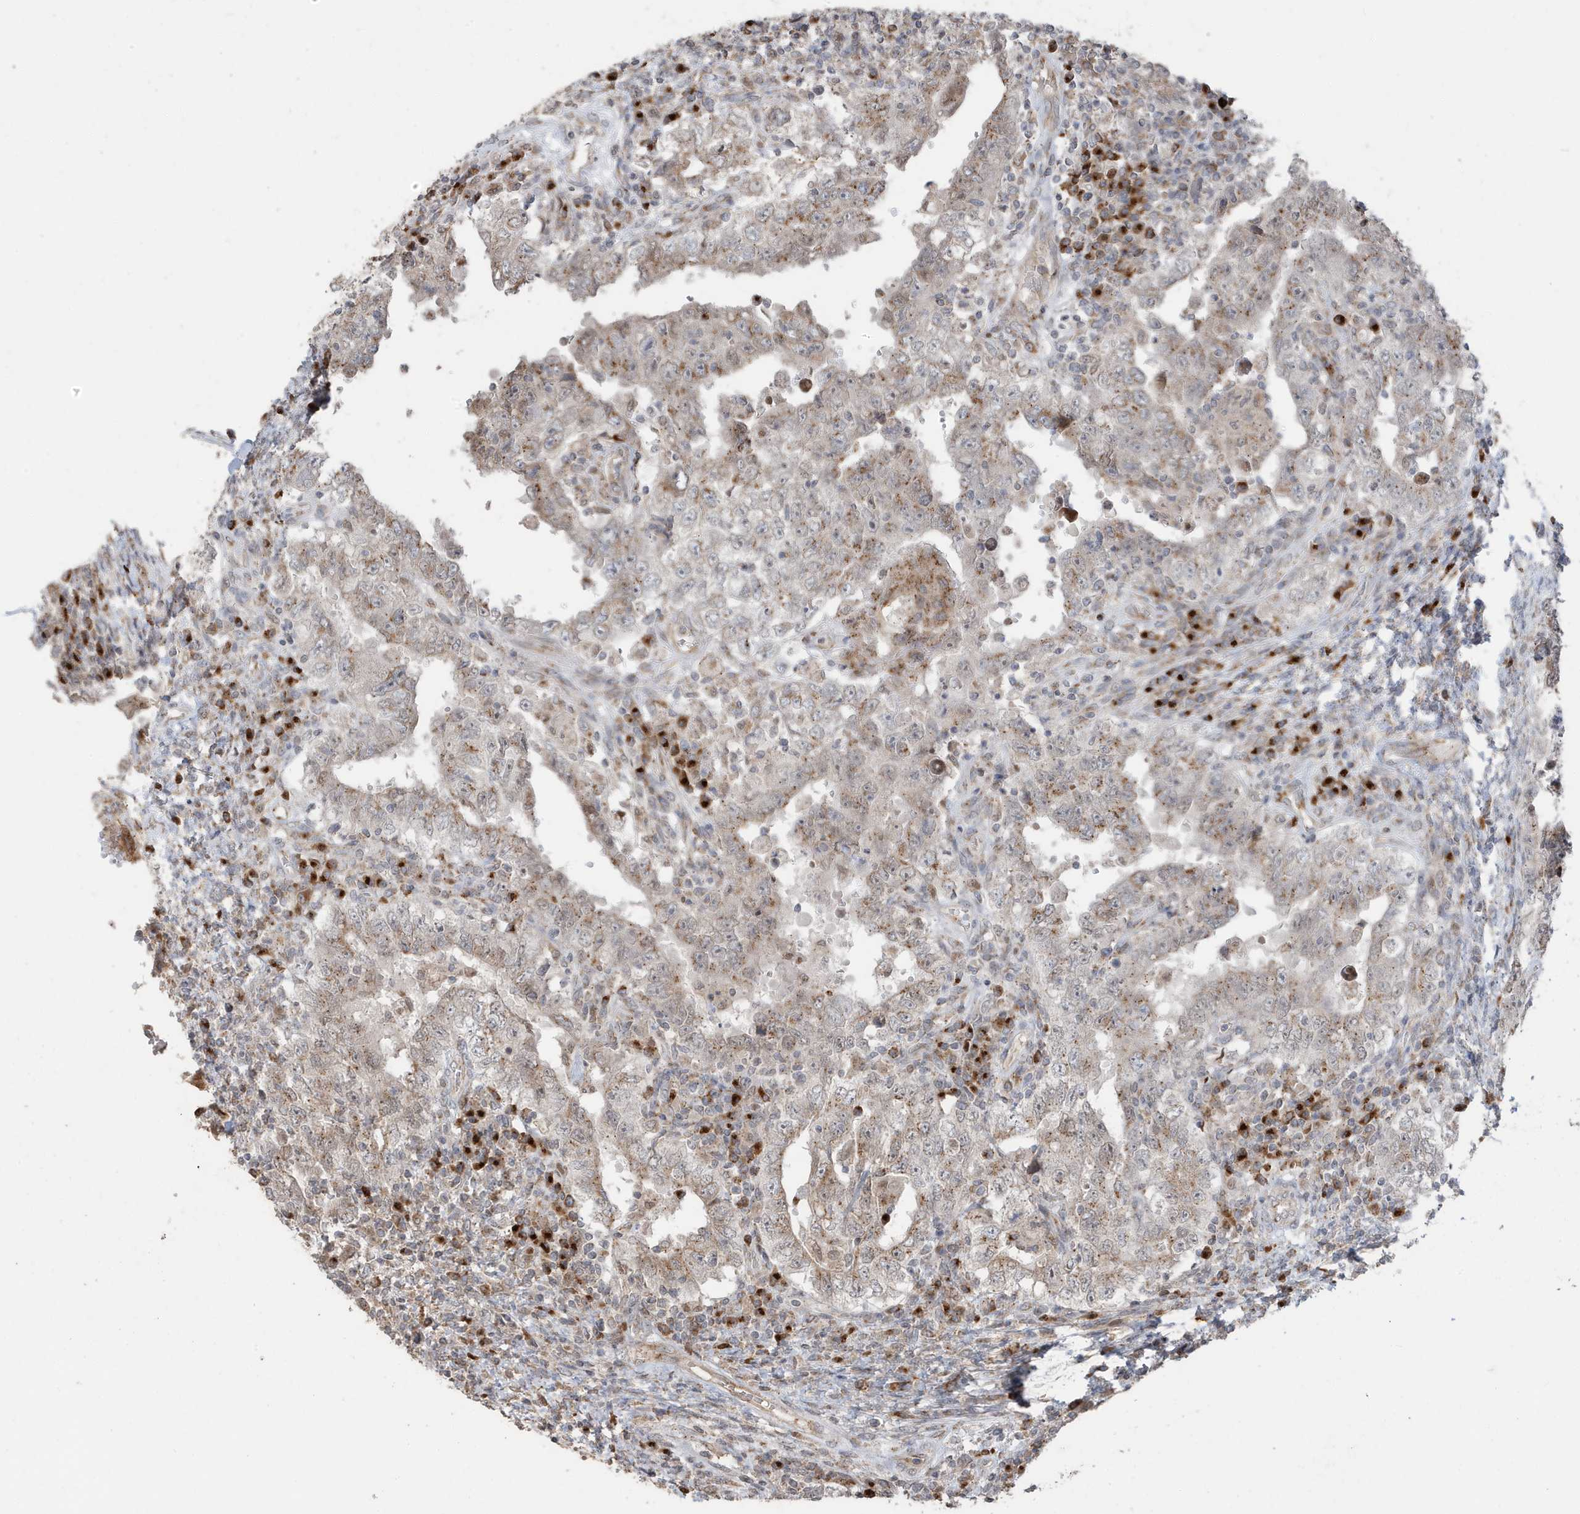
{"staining": {"intensity": "moderate", "quantity": "<25%", "location": "cytoplasmic/membranous"}, "tissue": "testis cancer", "cell_type": "Tumor cells", "image_type": "cancer", "snomed": [{"axis": "morphology", "description": "Carcinoma, Embryonal, NOS"}, {"axis": "topography", "description": "Testis"}], "caption": "Moderate cytoplasmic/membranous positivity for a protein is seen in about <25% of tumor cells of testis cancer (embryonal carcinoma) using immunohistochemistry (IHC).", "gene": "RER1", "patient": {"sex": "male", "age": 26}}